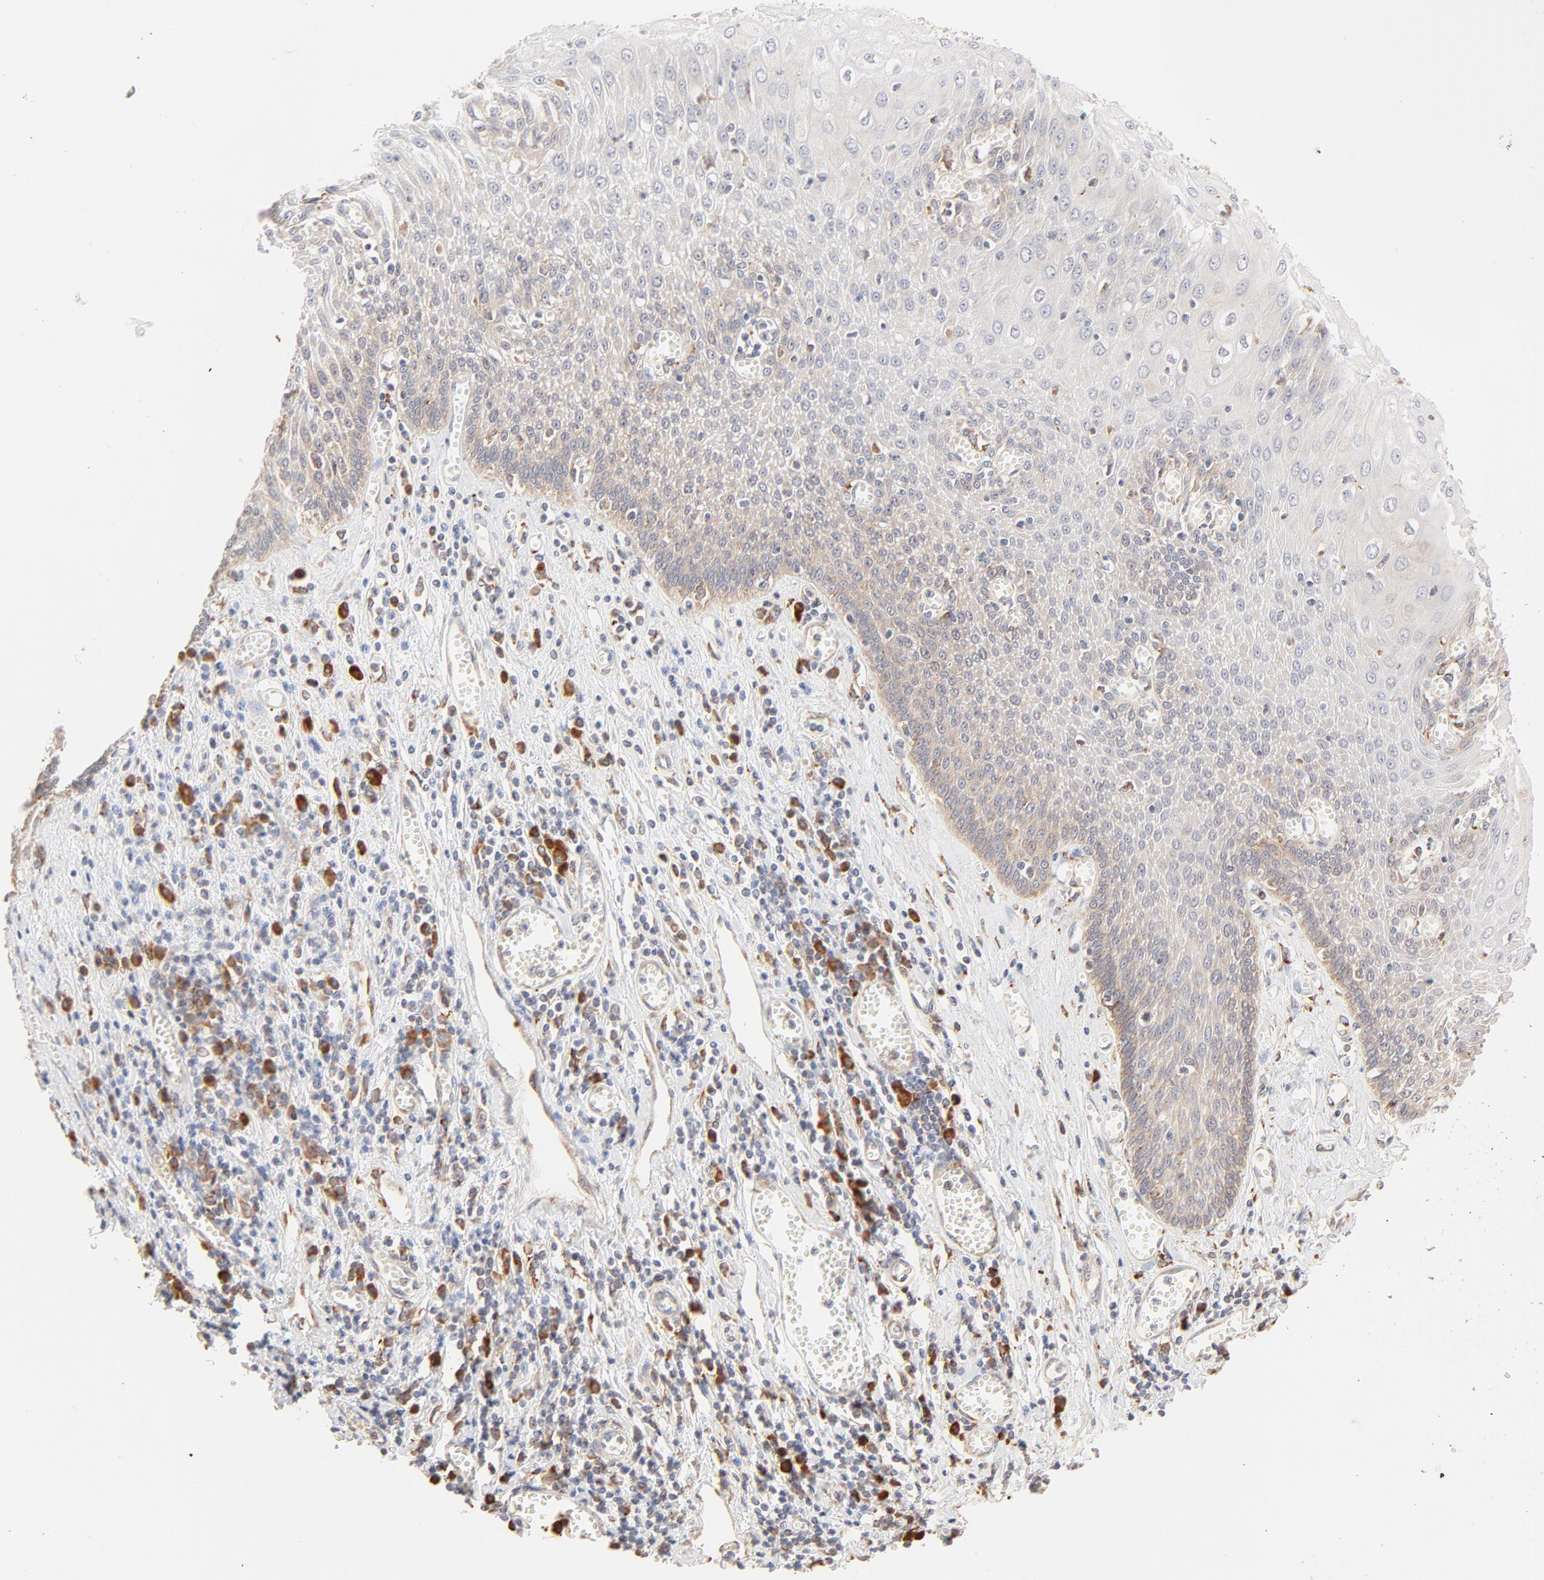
{"staining": {"intensity": "weak", "quantity": "25%-75%", "location": "cytoplasmic/membranous"}, "tissue": "esophagus", "cell_type": "Squamous epithelial cells", "image_type": "normal", "snomed": [{"axis": "morphology", "description": "Normal tissue, NOS"}, {"axis": "morphology", "description": "Squamous cell carcinoma, NOS"}, {"axis": "topography", "description": "Esophagus"}], "caption": "A high-resolution image shows immunohistochemistry (IHC) staining of normal esophagus, which displays weak cytoplasmic/membranous staining in approximately 25%-75% of squamous epithelial cells. (Stains: DAB in brown, nuclei in blue, Microscopy: brightfield microscopy at high magnification).", "gene": "PARP12", "patient": {"sex": "male", "age": 65}}